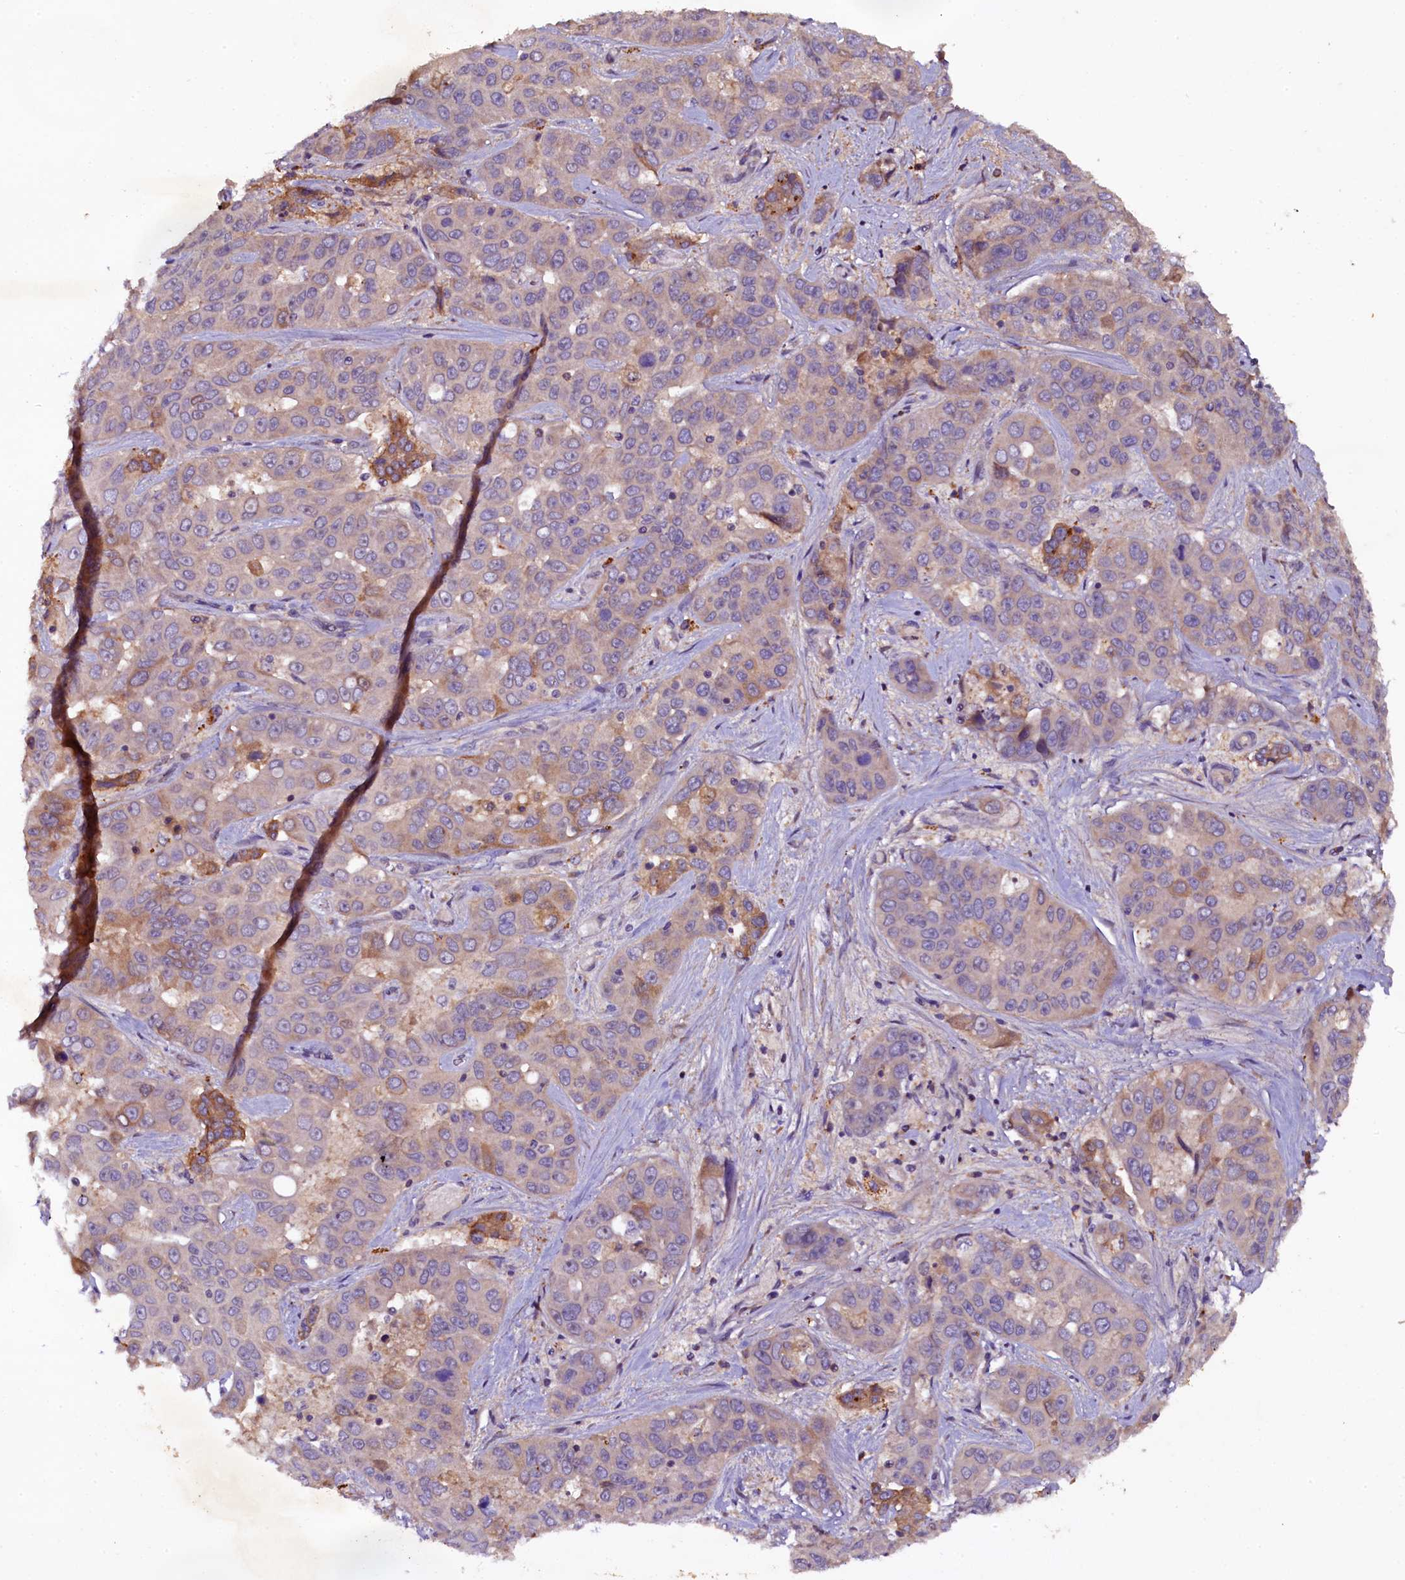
{"staining": {"intensity": "moderate", "quantity": "<25%", "location": "cytoplasmic/membranous"}, "tissue": "liver cancer", "cell_type": "Tumor cells", "image_type": "cancer", "snomed": [{"axis": "morphology", "description": "Cholangiocarcinoma"}, {"axis": "topography", "description": "Liver"}], "caption": "A histopathology image of human liver cancer stained for a protein shows moderate cytoplasmic/membranous brown staining in tumor cells.", "gene": "PLXNB1", "patient": {"sex": "female", "age": 52}}